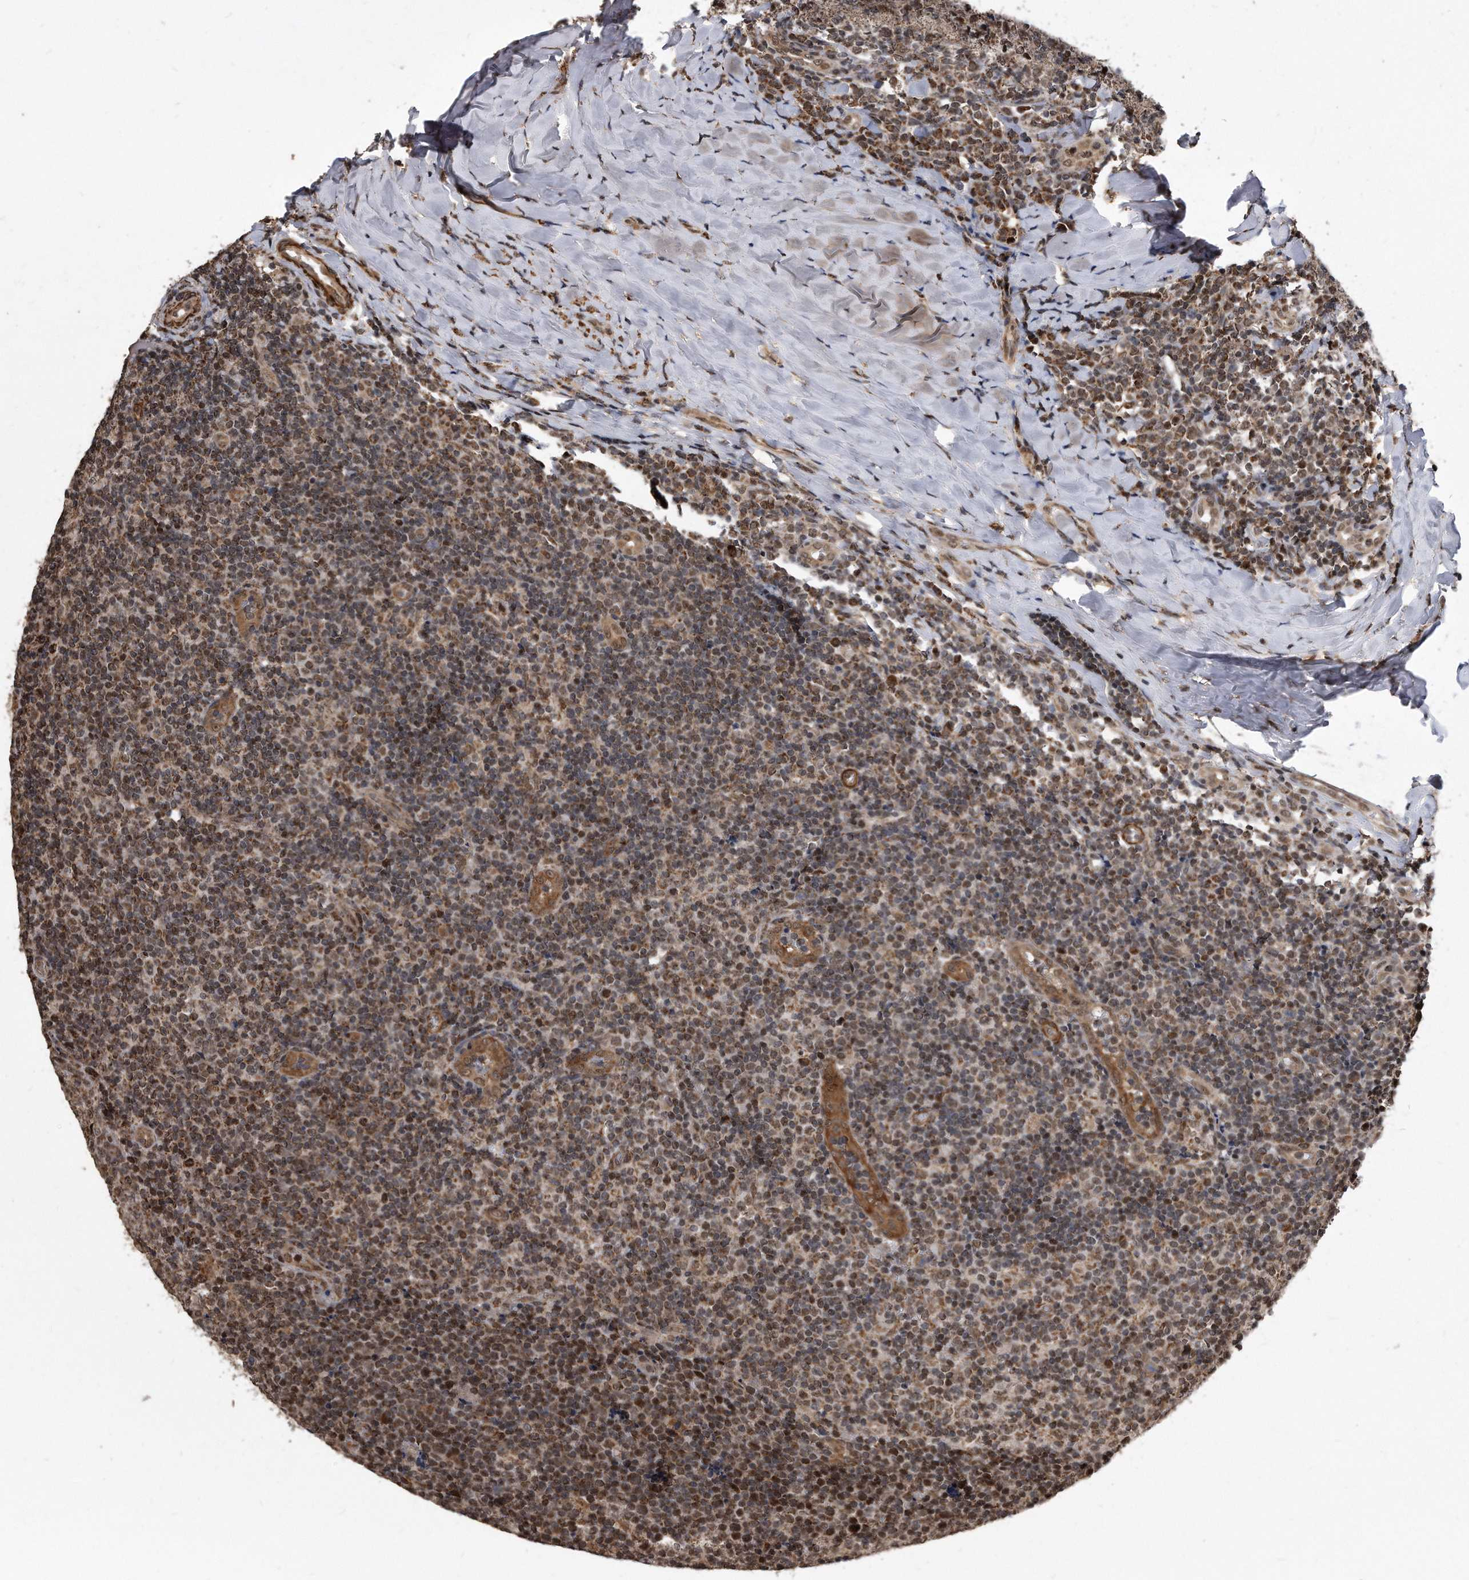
{"staining": {"intensity": "moderate", "quantity": "<25%", "location": "nuclear"}, "tissue": "tonsil", "cell_type": "Germinal center cells", "image_type": "normal", "snomed": [{"axis": "morphology", "description": "Normal tissue, NOS"}, {"axis": "topography", "description": "Tonsil"}], "caption": "A high-resolution image shows immunohistochemistry staining of unremarkable tonsil, which exhibits moderate nuclear expression in approximately <25% of germinal center cells. The protein is stained brown, and the nuclei are stained in blue (DAB (3,3'-diaminobenzidine) IHC with brightfield microscopy, high magnification).", "gene": "DUSP22", "patient": {"sex": "female", "age": 19}}